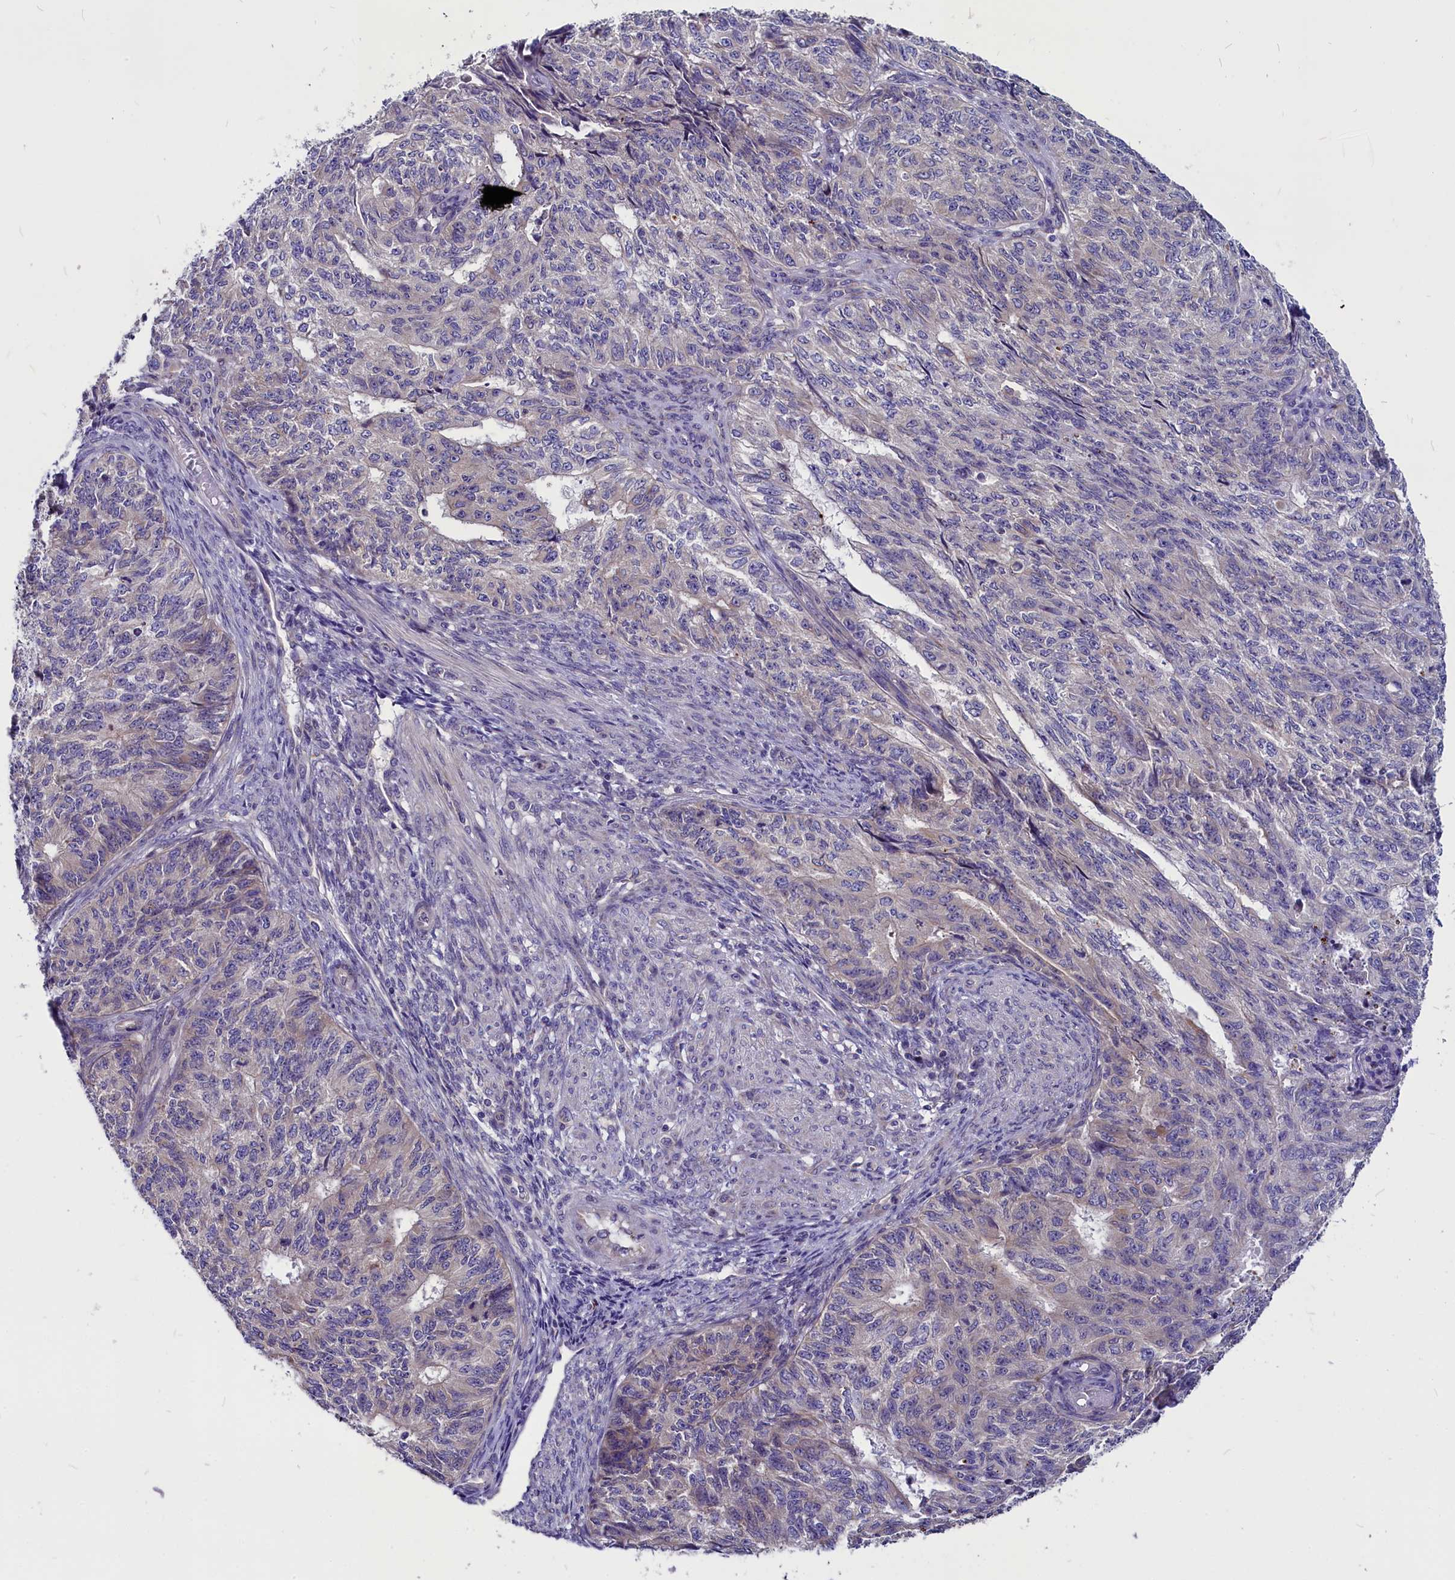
{"staining": {"intensity": "weak", "quantity": "<25%", "location": "cytoplasmic/membranous"}, "tissue": "endometrial cancer", "cell_type": "Tumor cells", "image_type": "cancer", "snomed": [{"axis": "morphology", "description": "Adenocarcinoma, NOS"}, {"axis": "topography", "description": "Endometrium"}], "caption": "Image shows no significant protein positivity in tumor cells of endometrial cancer (adenocarcinoma).", "gene": "CEP170", "patient": {"sex": "female", "age": 32}}